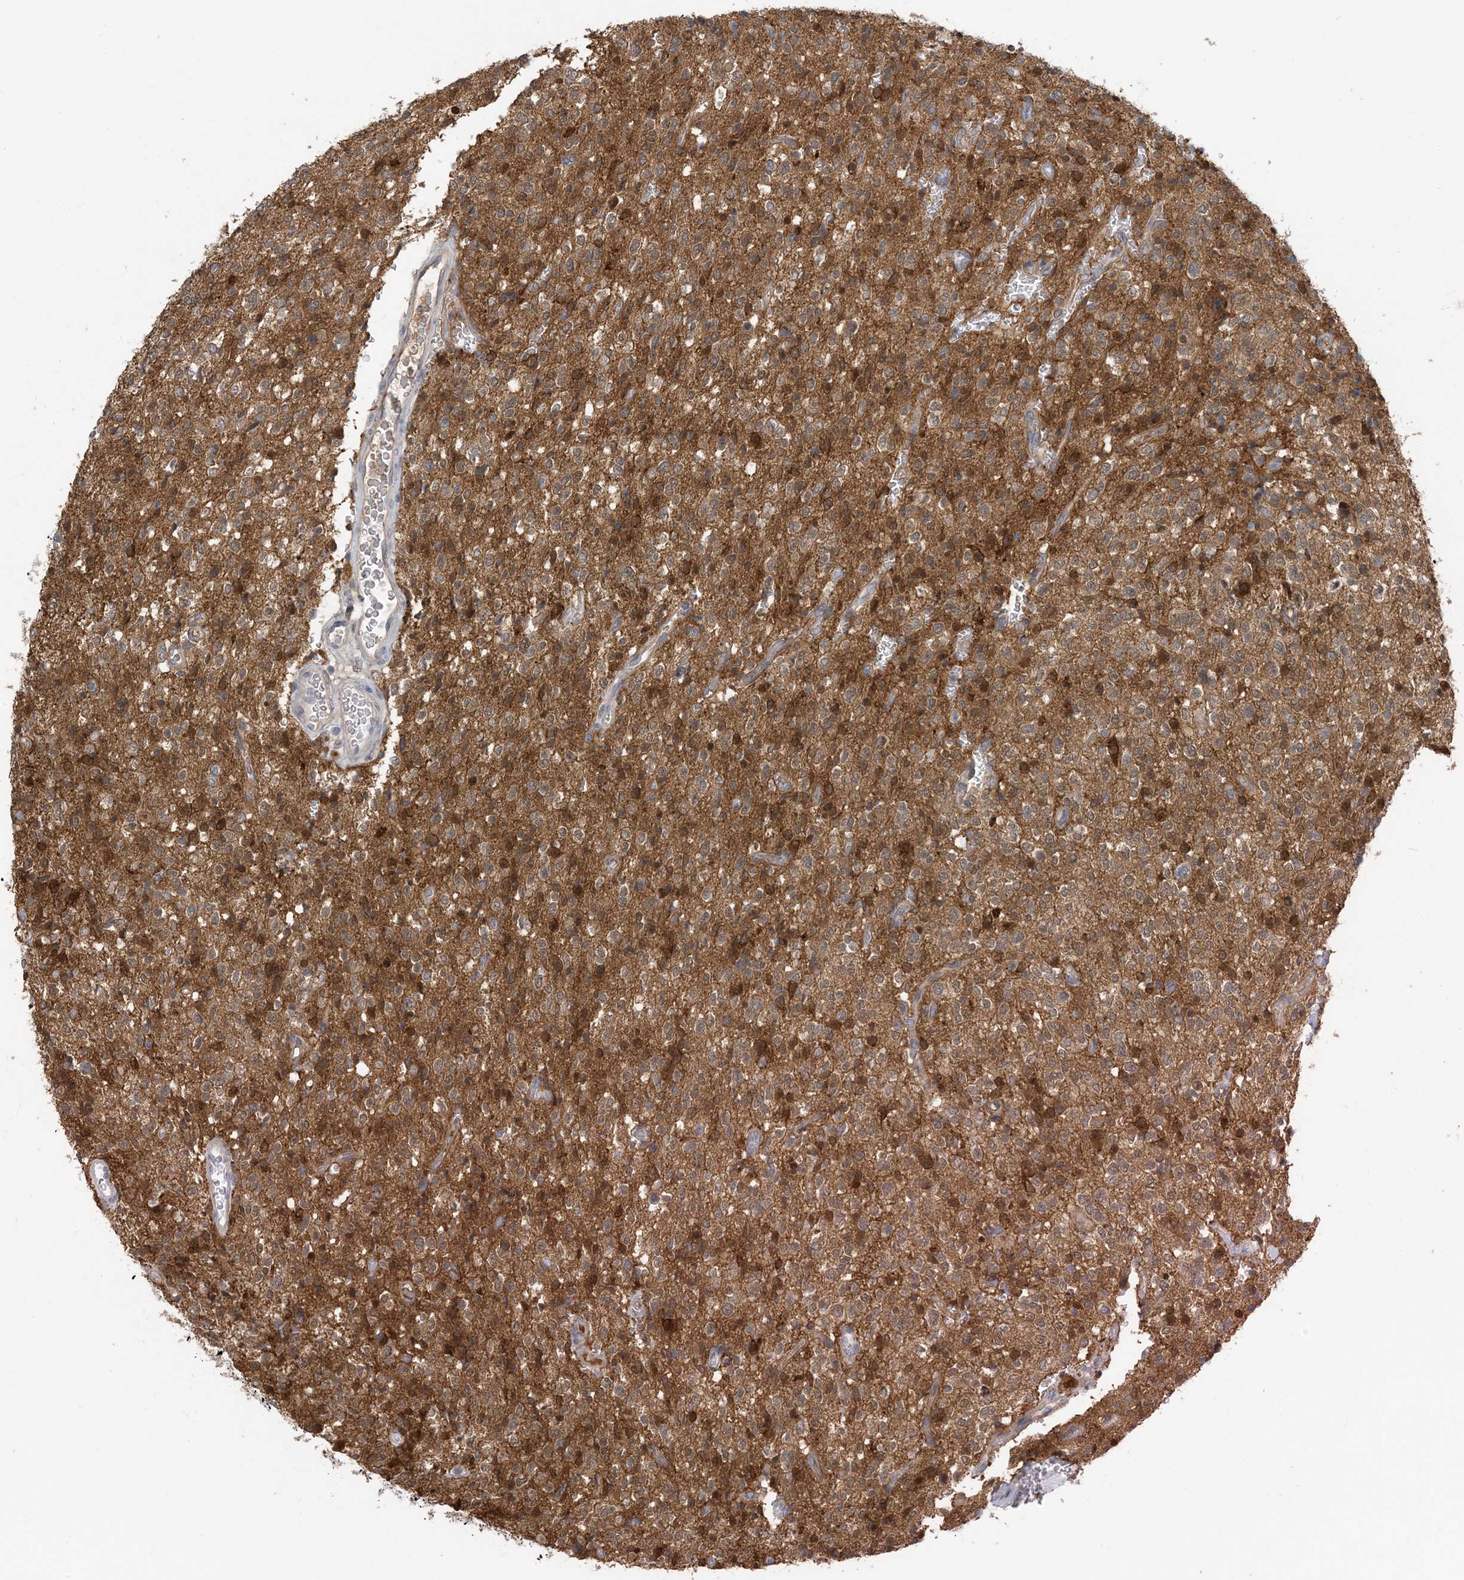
{"staining": {"intensity": "moderate", "quantity": ">75%", "location": "cytoplasmic/membranous,nuclear"}, "tissue": "glioma", "cell_type": "Tumor cells", "image_type": "cancer", "snomed": [{"axis": "morphology", "description": "Glioma, malignant, High grade"}, {"axis": "topography", "description": "Brain"}], "caption": "DAB (3,3'-diaminobenzidine) immunohistochemical staining of human high-grade glioma (malignant) displays moderate cytoplasmic/membranous and nuclear protein staining in approximately >75% of tumor cells.", "gene": "ZC3H12A", "patient": {"sex": "male", "age": 34}}